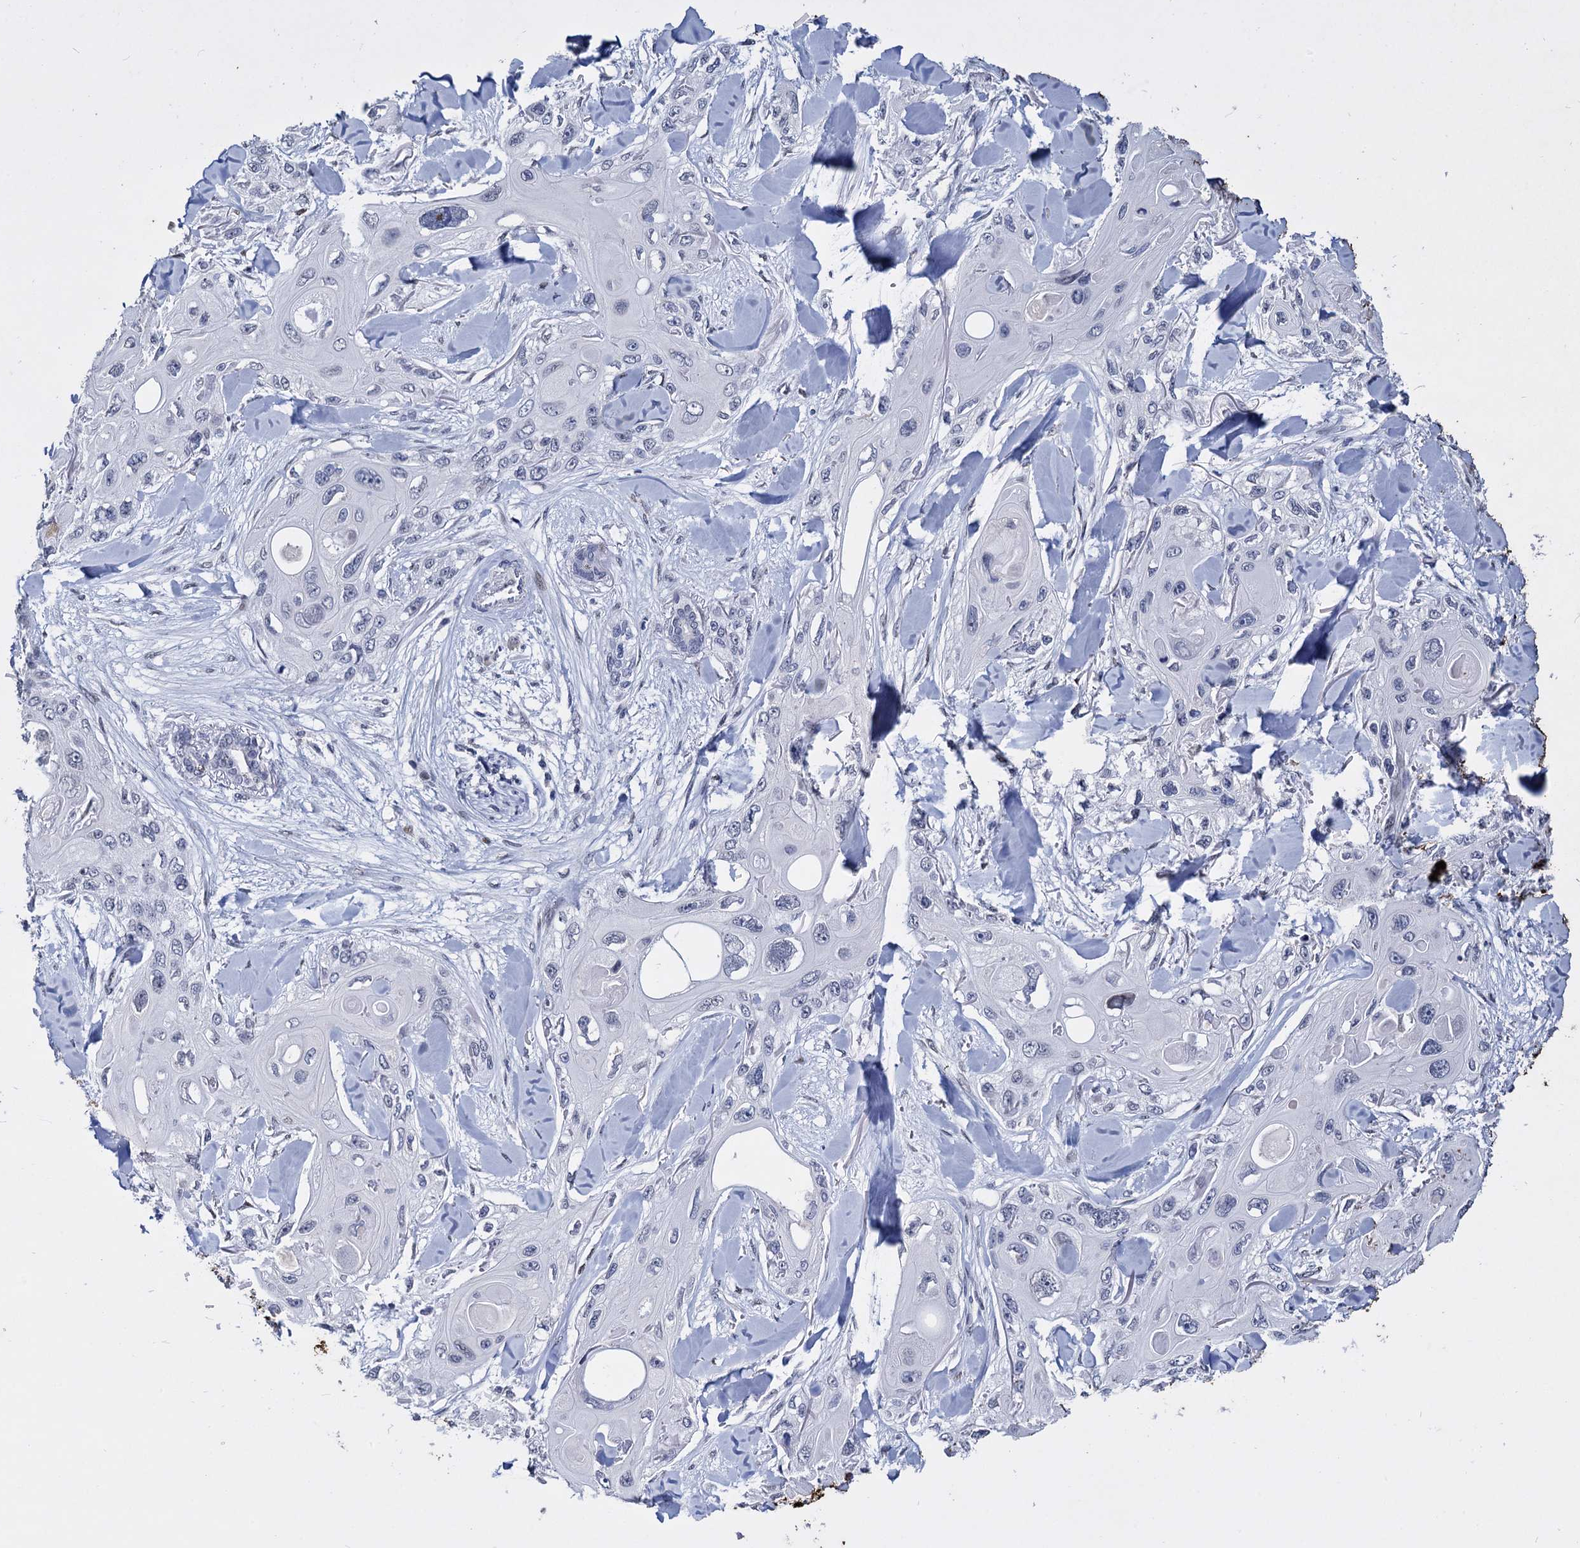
{"staining": {"intensity": "negative", "quantity": "none", "location": "none"}, "tissue": "skin cancer", "cell_type": "Tumor cells", "image_type": "cancer", "snomed": [{"axis": "morphology", "description": "Normal tissue, NOS"}, {"axis": "morphology", "description": "Squamous cell carcinoma, NOS"}, {"axis": "topography", "description": "Skin"}], "caption": "IHC photomicrograph of neoplastic tissue: human skin cancer (squamous cell carcinoma) stained with DAB exhibits no significant protein staining in tumor cells.", "gene": "MAGEA4", "patient": {"sex": "male", "age": 72}}